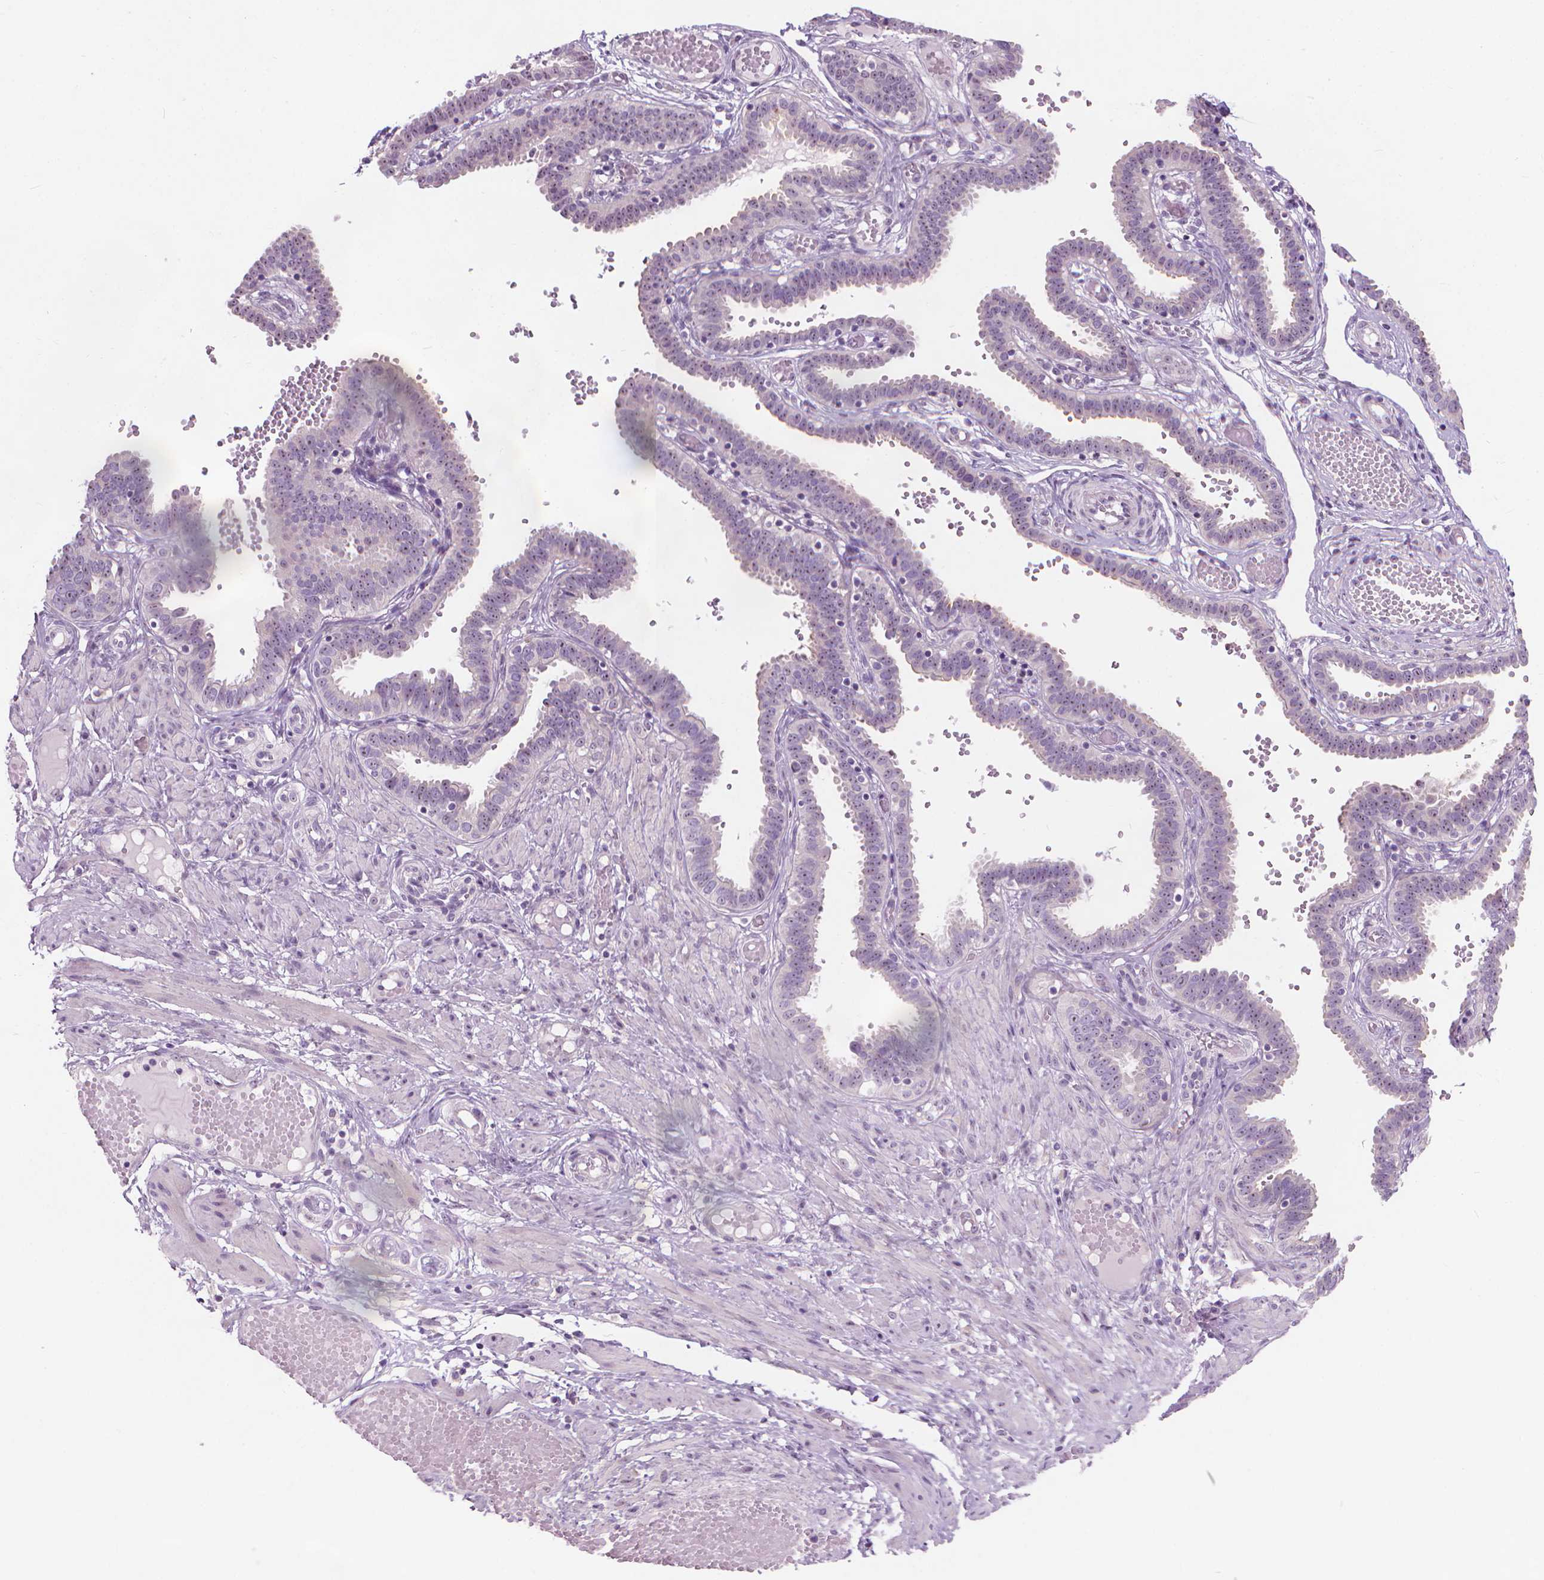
{"staining": {"intensity": "negative", "quantity": "none", "location": "none"}, "tissue": "fallopian tube", "cell_type": "Glandular cells", "image_type": "normal", "snomed": [{"axis": "morphology", "description": "Normal tissue, NOS"}, {"axis": "topography", "description": "Fallopian tube"}], "caption": "Glandular cells show no significant protein staining in normal fallopian tube. Brightfield microscopy of immunohistochemistry (IHC) stained with DAB (brown) and hematoxylin (blue), captured at high magnification.", "gene": "GPRC5A", "patient": {"sex": "female", "age": 37}}